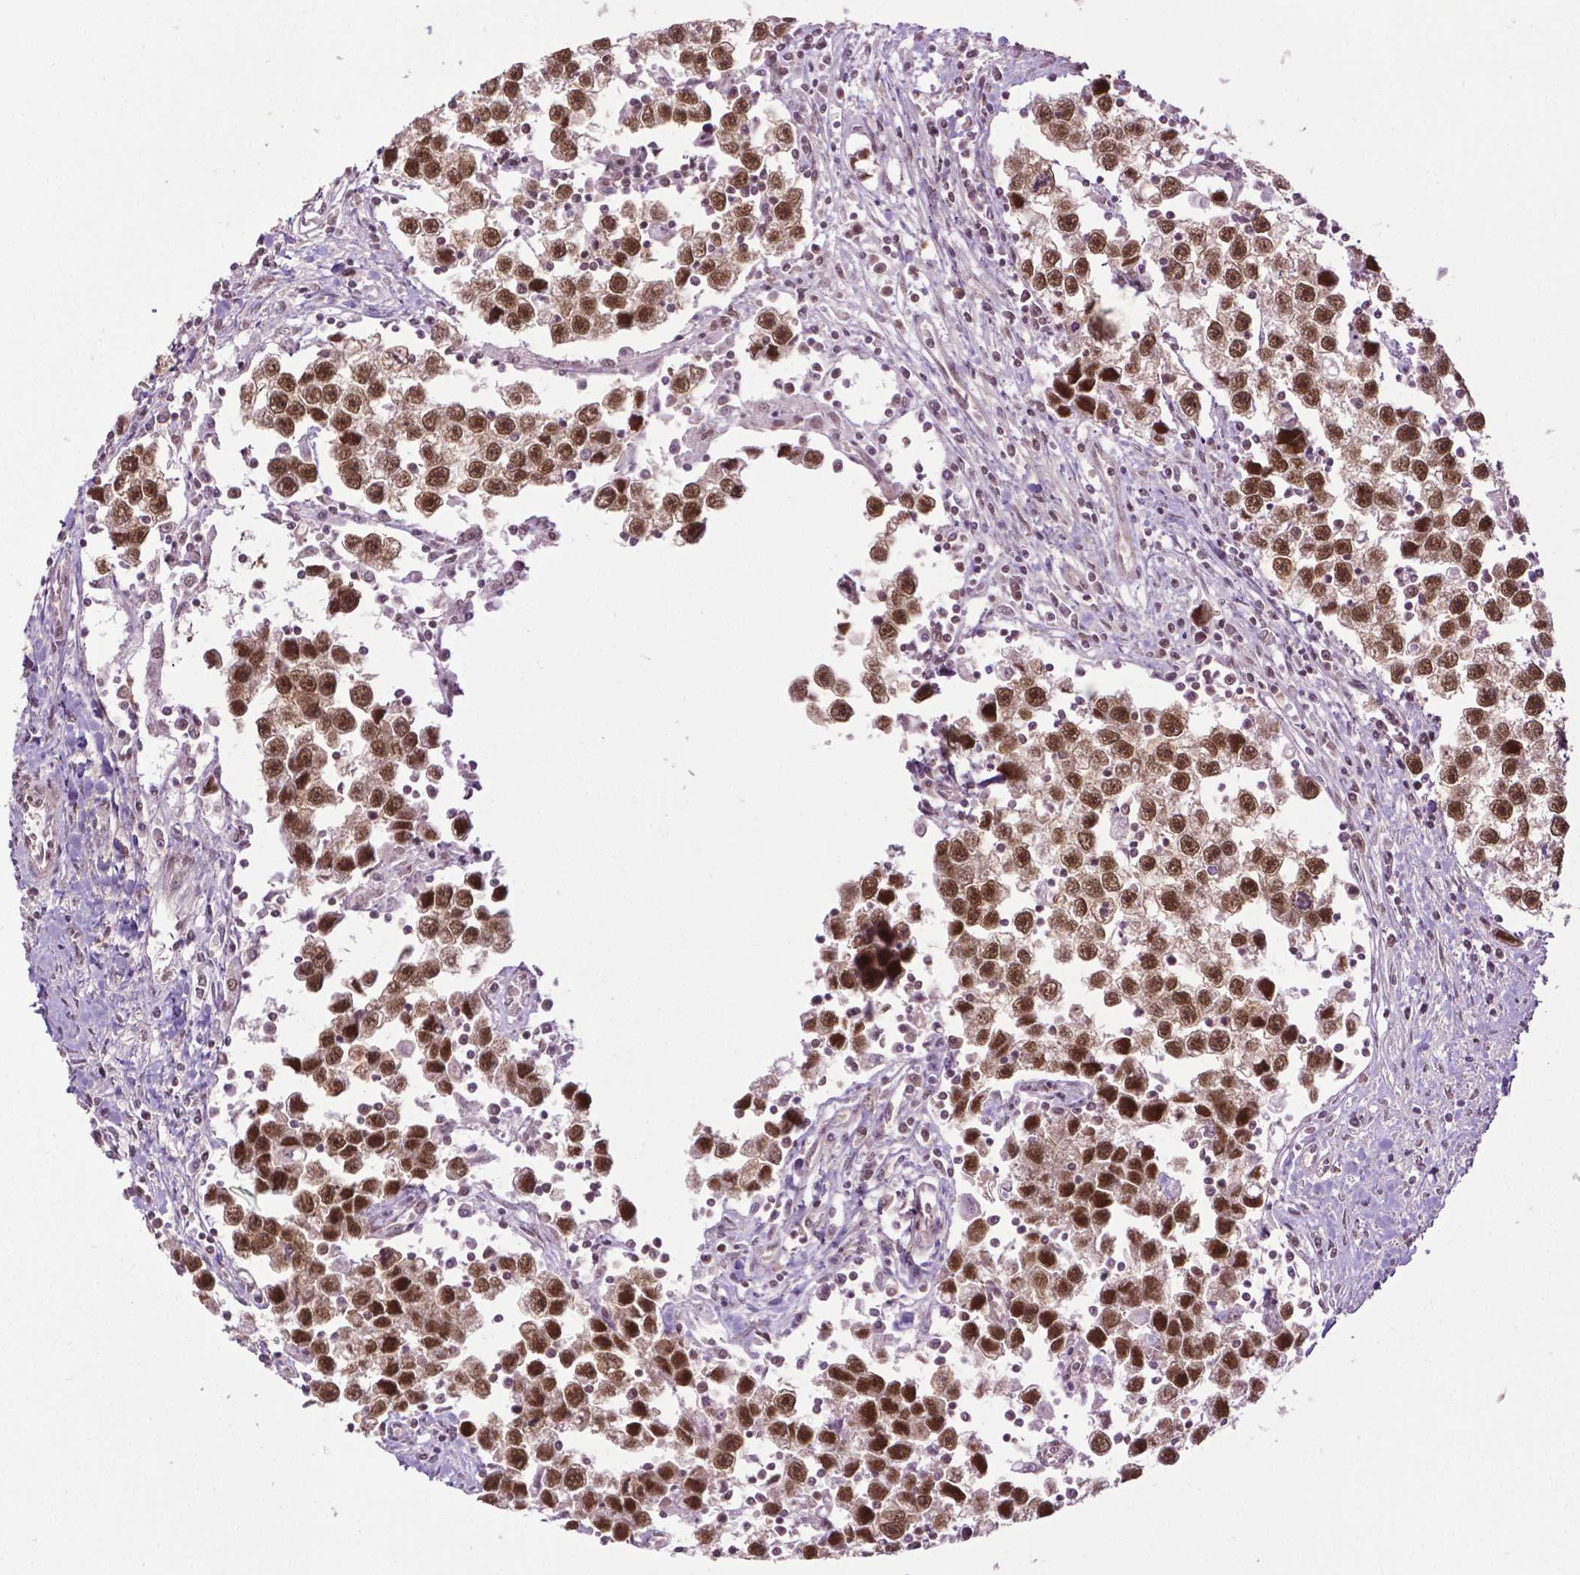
{"staining": {"intensity": "strong", "quantity": ">75%", "location": "nuclear"}, "tissue": "testis cancer", "cell_type": "Tumor cells", "image_type": "cancer", "snomed": [{"axis": "morphology", "description": "Seminoma, NOS"}, {"axis": "topography", "description": "Testis"}], "caption": "Testis seminoma tissue demonstrates strong nuclear positivity in about >75% of tumor cells", "gene": "UBQLN4", "patient": {"sex": "male", "age": 30}}